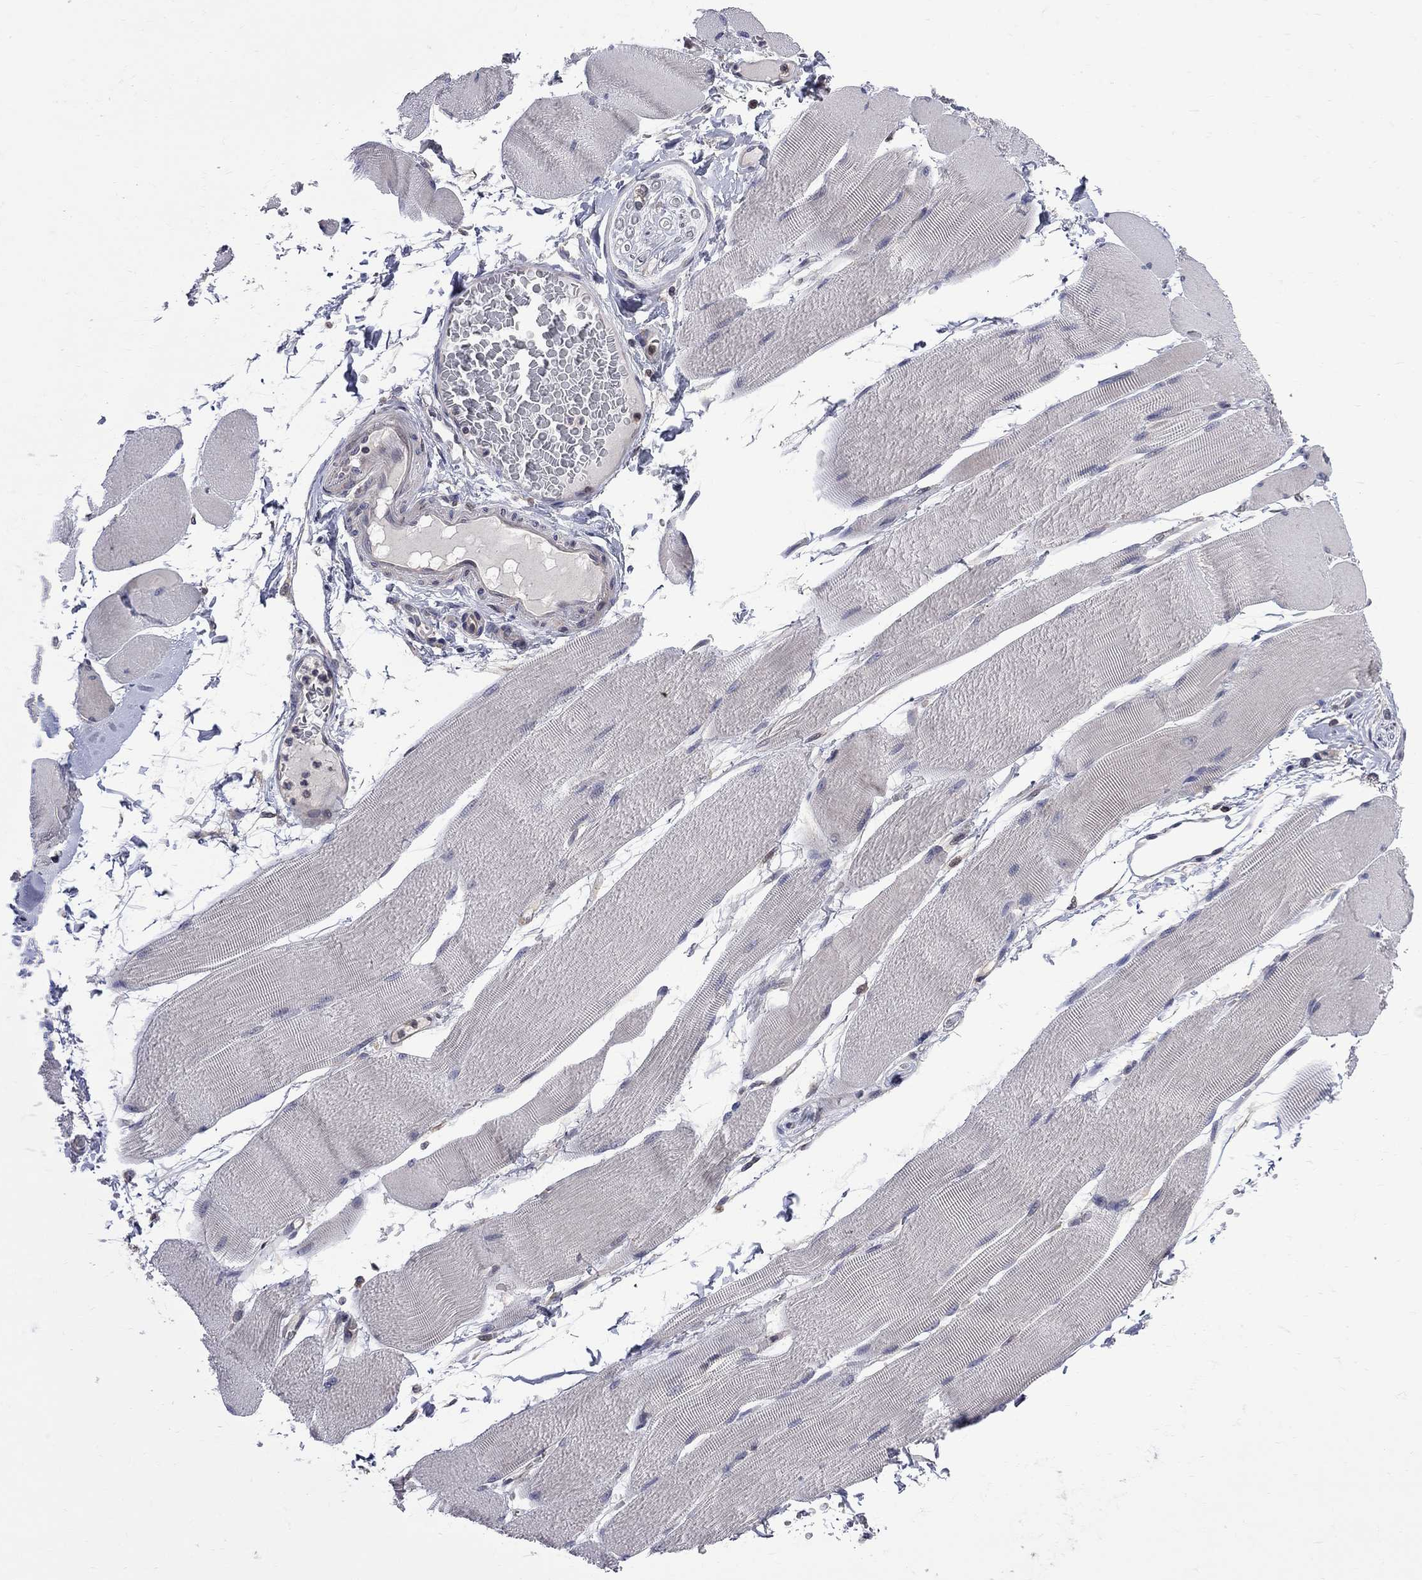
{"staining": {"intensity": "negative", "quantity": "none", "location": "none"}, "tissue": "skeletal muscle", "cell_type": "Myocytes", "image_type": "normal", "snomed": [{"axis": "morphology", "description": "Normal tissue, NOS"}, {"axis": "topography", "description": "Skeletal muscle"}], "caption": "Photomicrograph shows no protein staining in myocytes of normal skeletal muscle.", "gene": "CNOT11", "patient": {"sex": "male", "age": 56}}